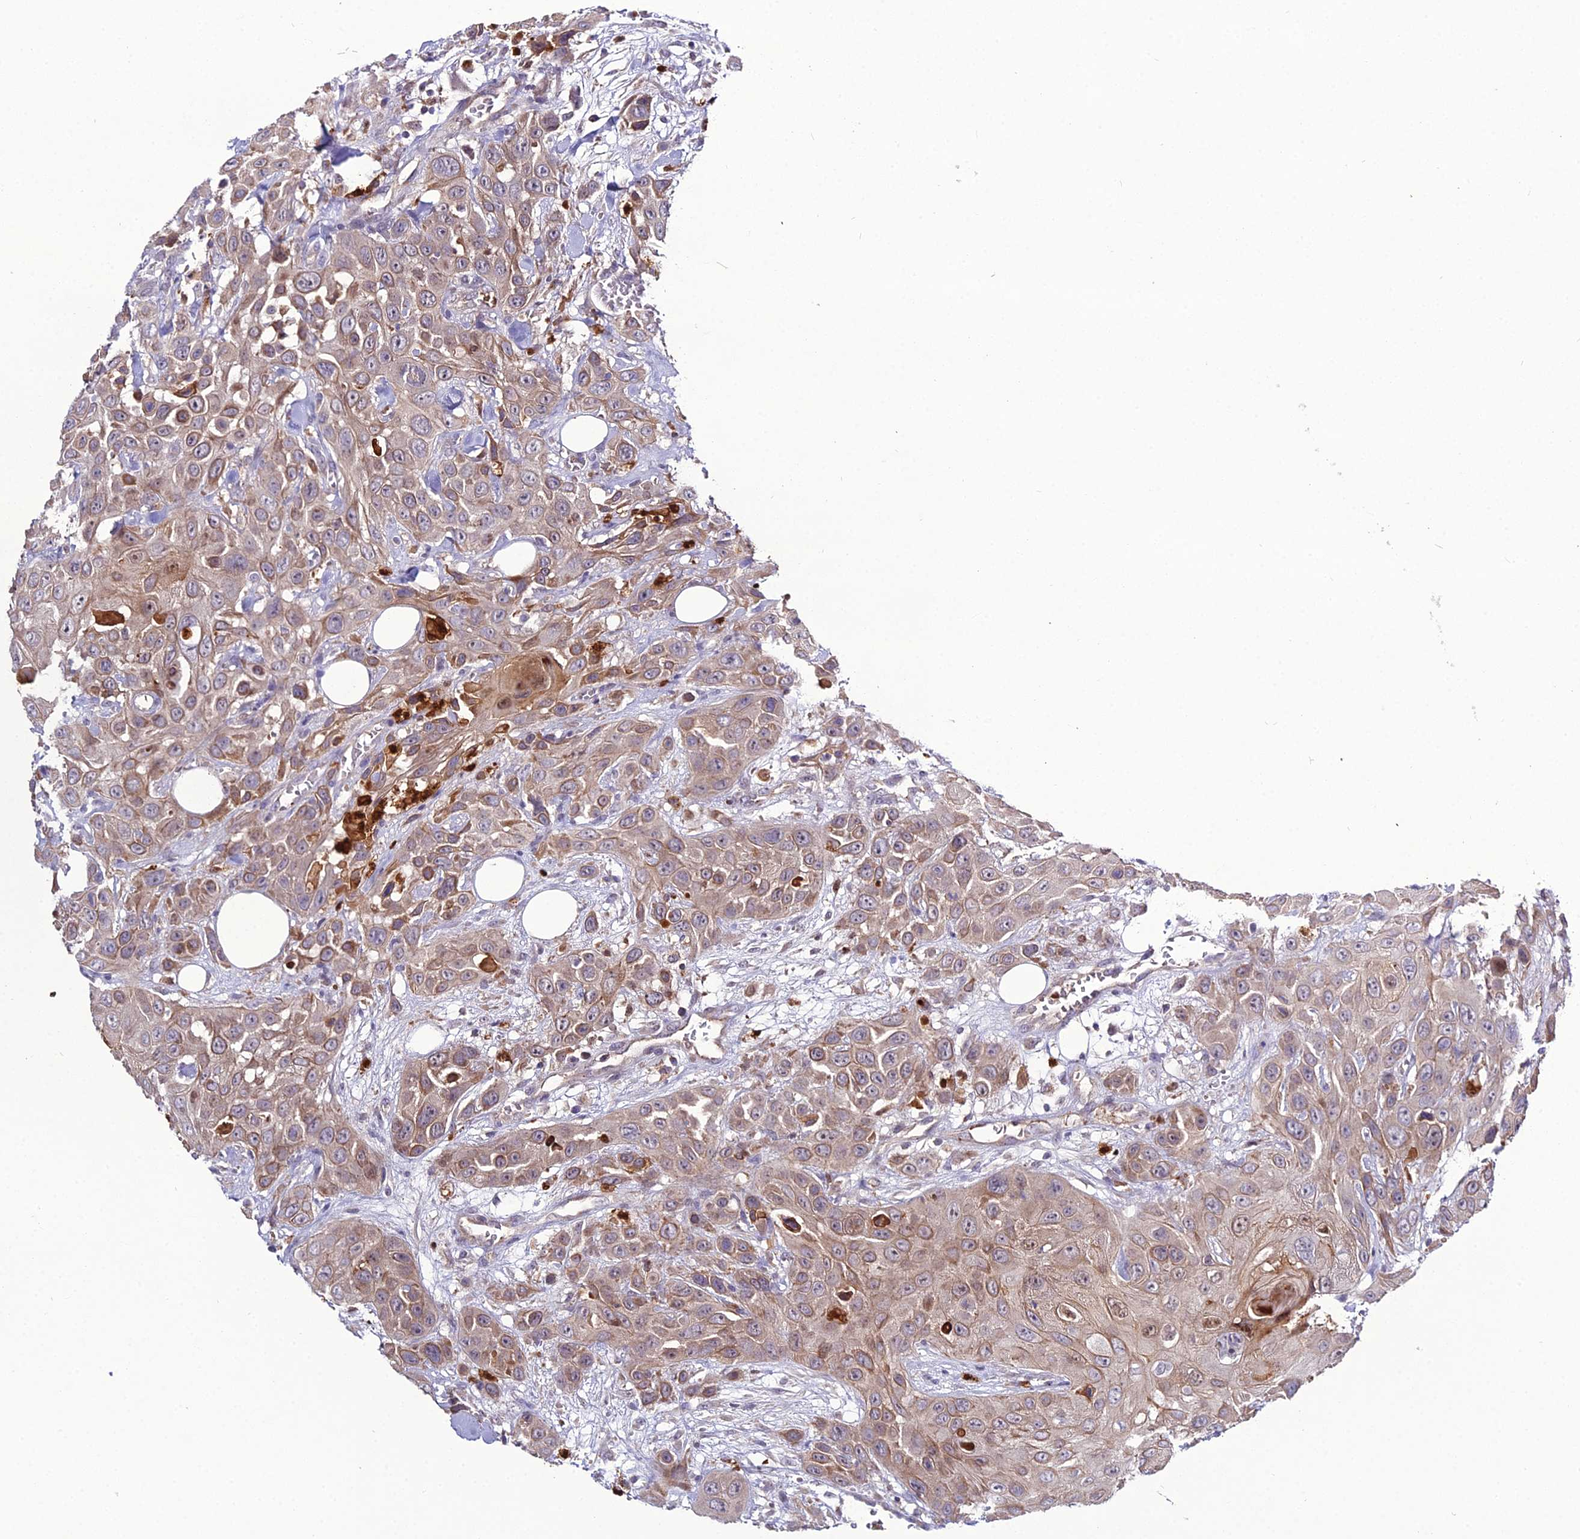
{"staining": {"intensity": "weak", "quantity": ">75%", "location": "cytoplasmic/membranous"}, "tissue": "head and neck cancer", "cell_type": "Tumor cells", "image_type": "cancer", "snomed": [{"axis": "morphology", "description": "Squamous cell carcinoma, NOS"}, {"axis": "topography", "description": "Head-Neck"}], "caption": "This is an image of immunohistochemistry (IHC) staining of head and neck cancer, which shows weak expression in the cytoplasmic/membranous of tumor cells.", "gene": "EID2", "patient": {"sex": "male", "age": 81}}